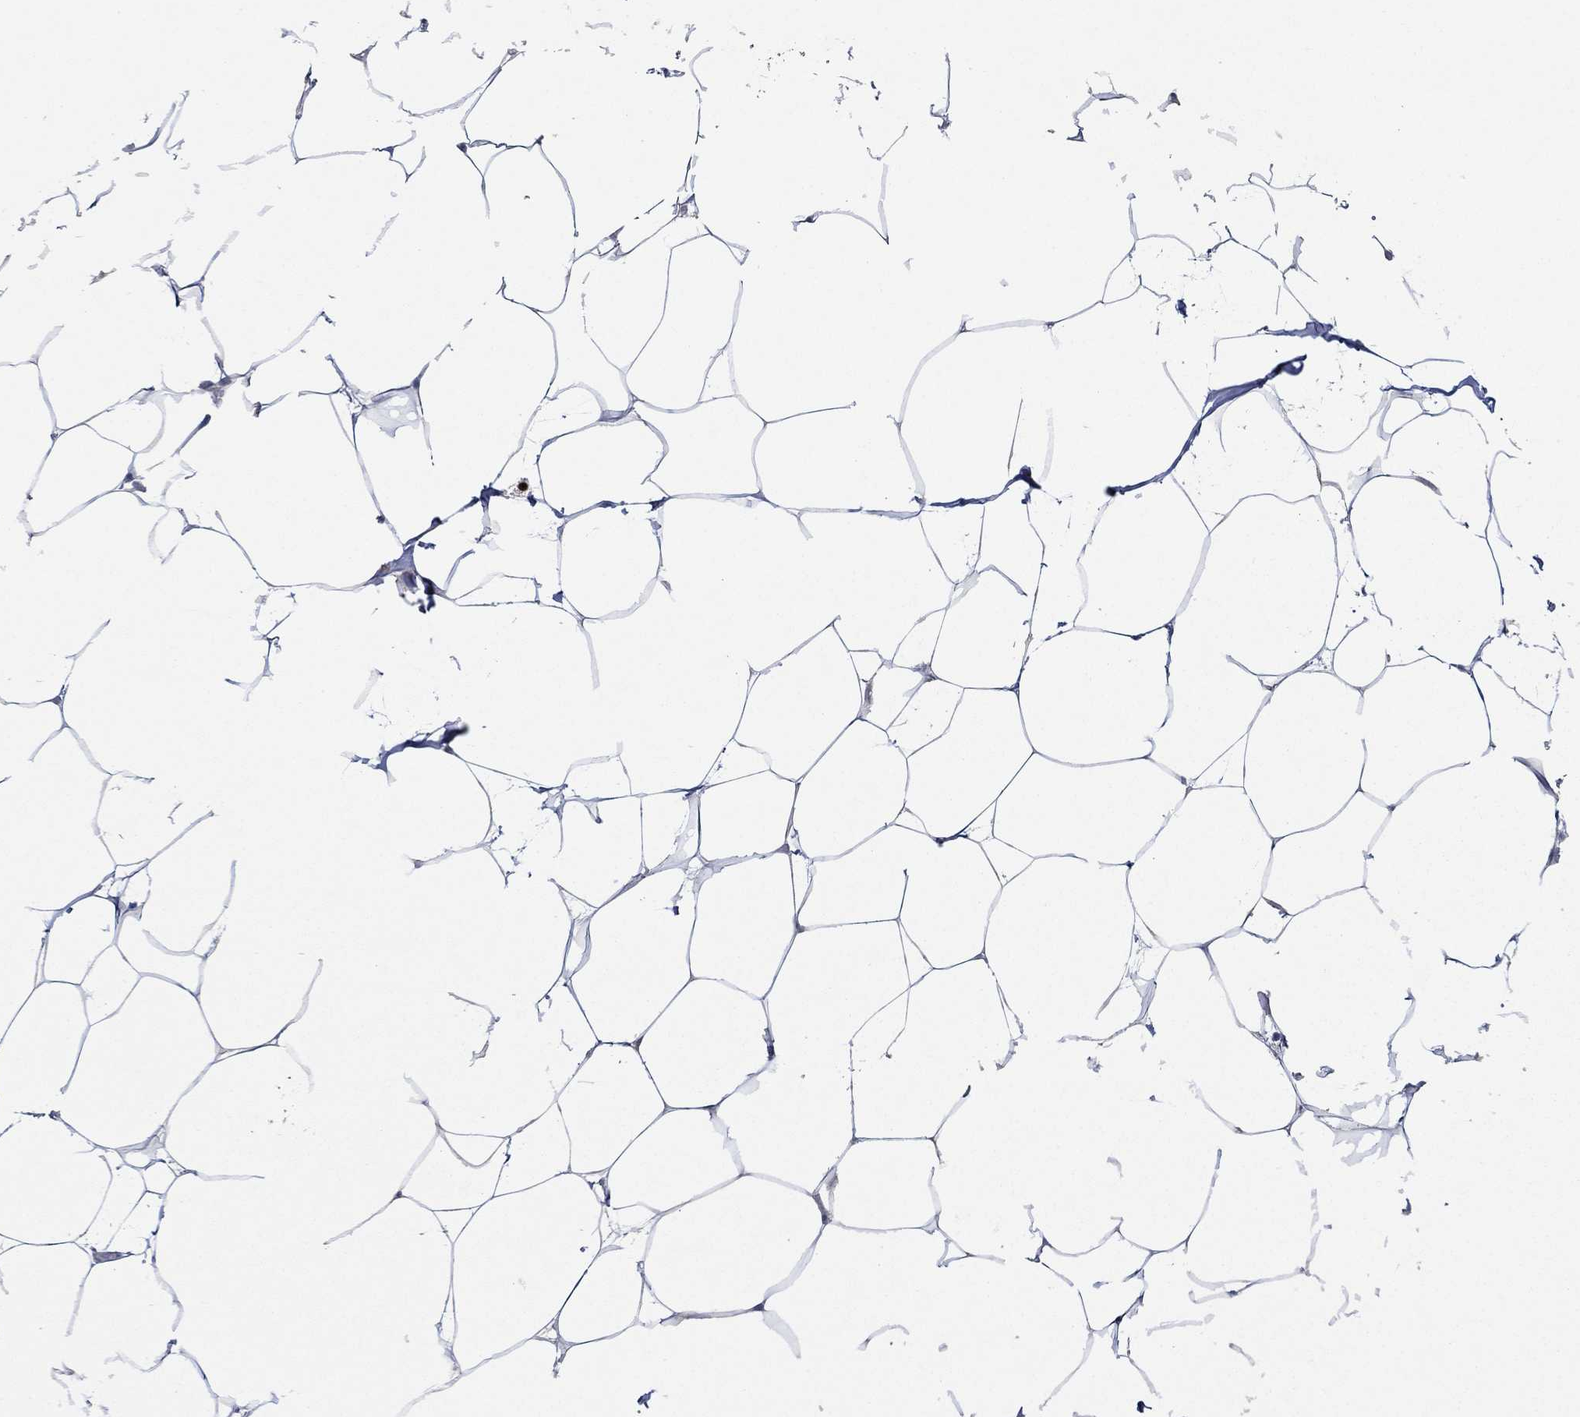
{"staining": {"intensity": "negative", "quantity": "none", "location": "none"}, "tissue": "breast", "cell_type": "Adipocytes", "image_type": "normal", "snomed": [{"axis": "morphology", "description": "Normal tissue, NOS"}, {"axis": "topography", "description": "Breast"}], "caption": "A high-resolution photomicrograph shows immunohistochemistry staining of normal breast, which reveals no significant expression in adipocytes.", "gene": "GATA2", "patient": {"sex": "female", "age": 32}}